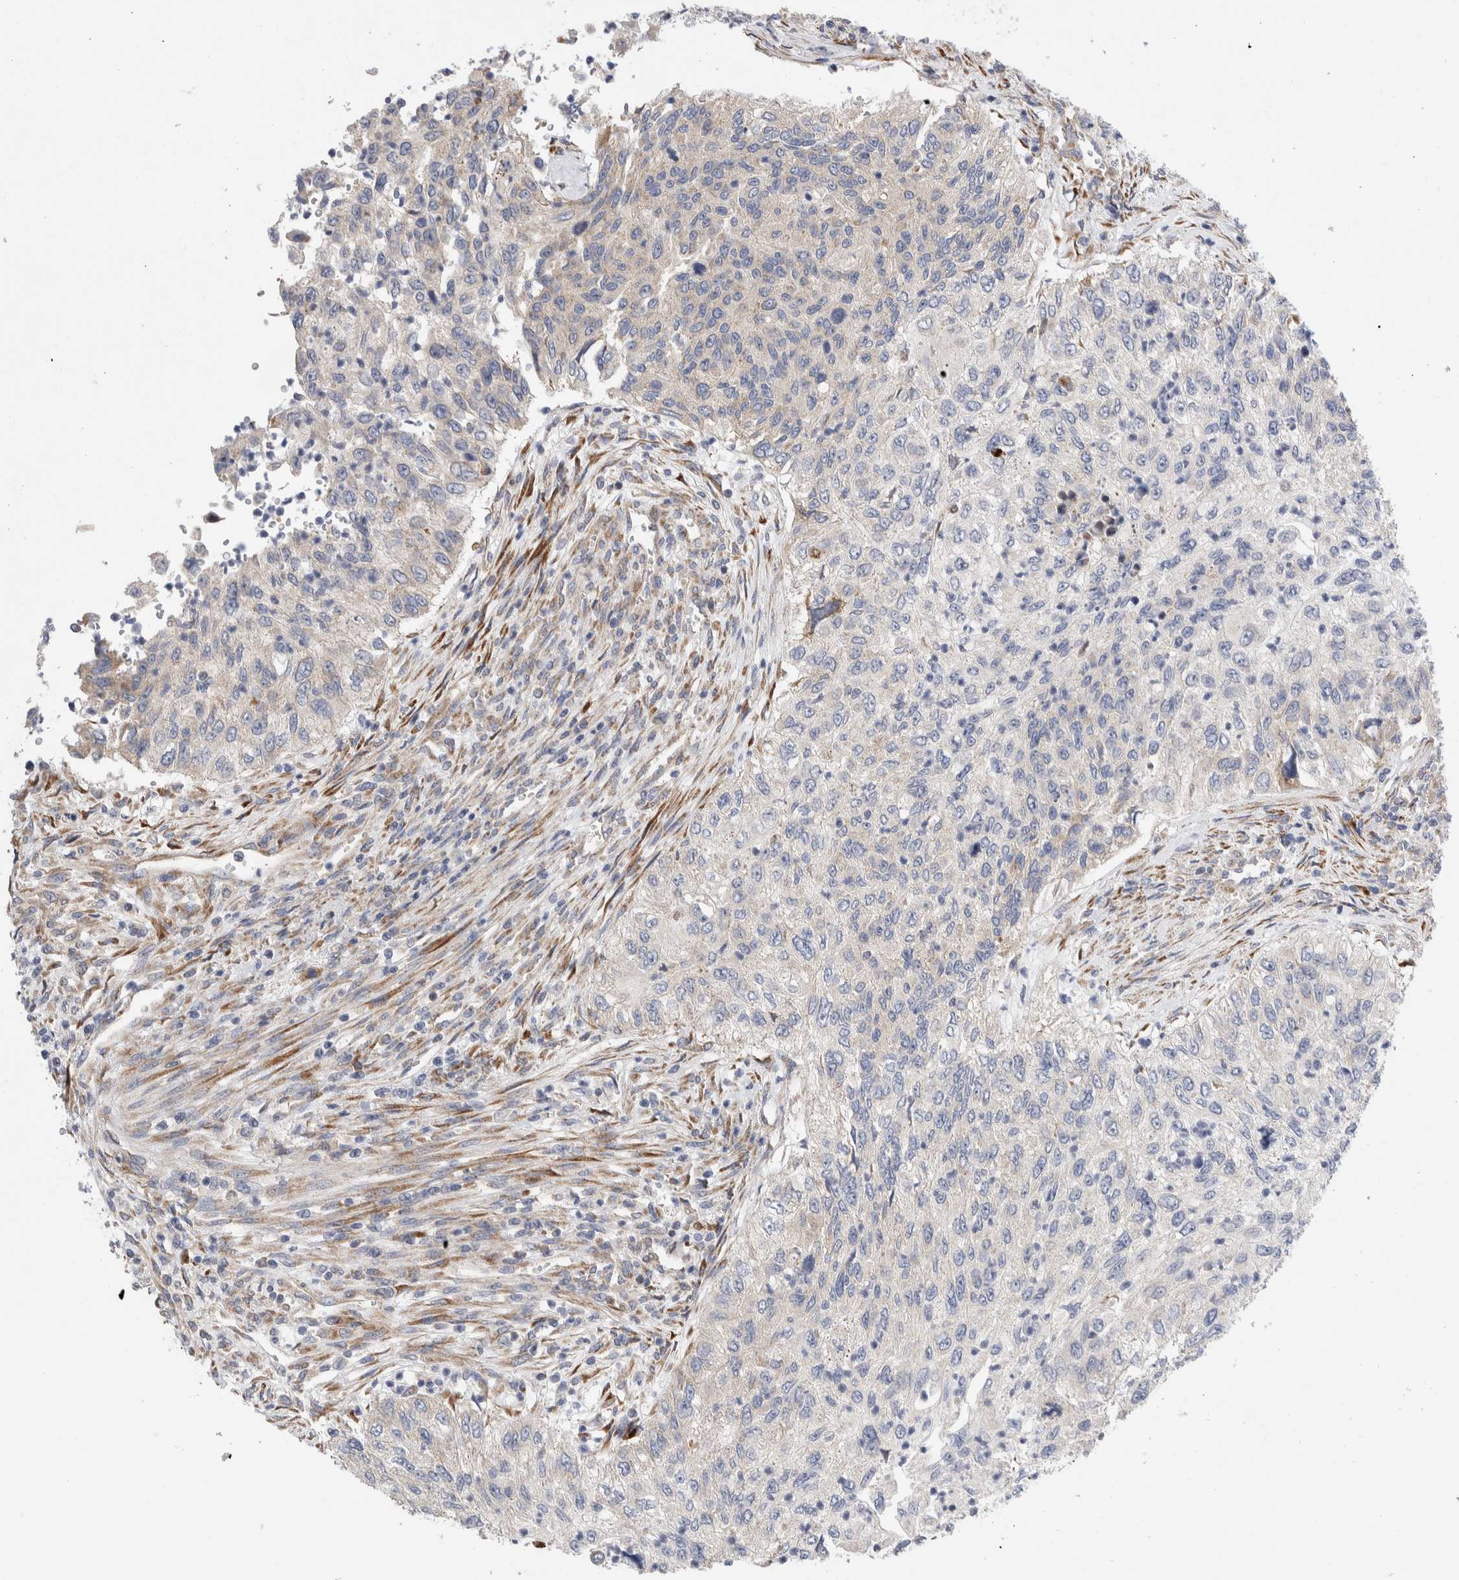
{"staining": {"intensity": "weak", "quantity": "<25%", "location": "cytoplasmic/membranous"}, "tissue": "urothelial cancer", "cell_type": "Tumor cells", "image_type": "cancer", "snomed": [{"axis": "morphology", "description": "Urothelial carcinoma, High grade"}, {"axis": "topography", "description": "Urinary bladder"}], "caption": "High-grade urothelial carcinoma stained for a protein using IHC reveals no expression tumor cells.", "gene": "RACK1", "patient": {"sex": "female", "age": 60}}